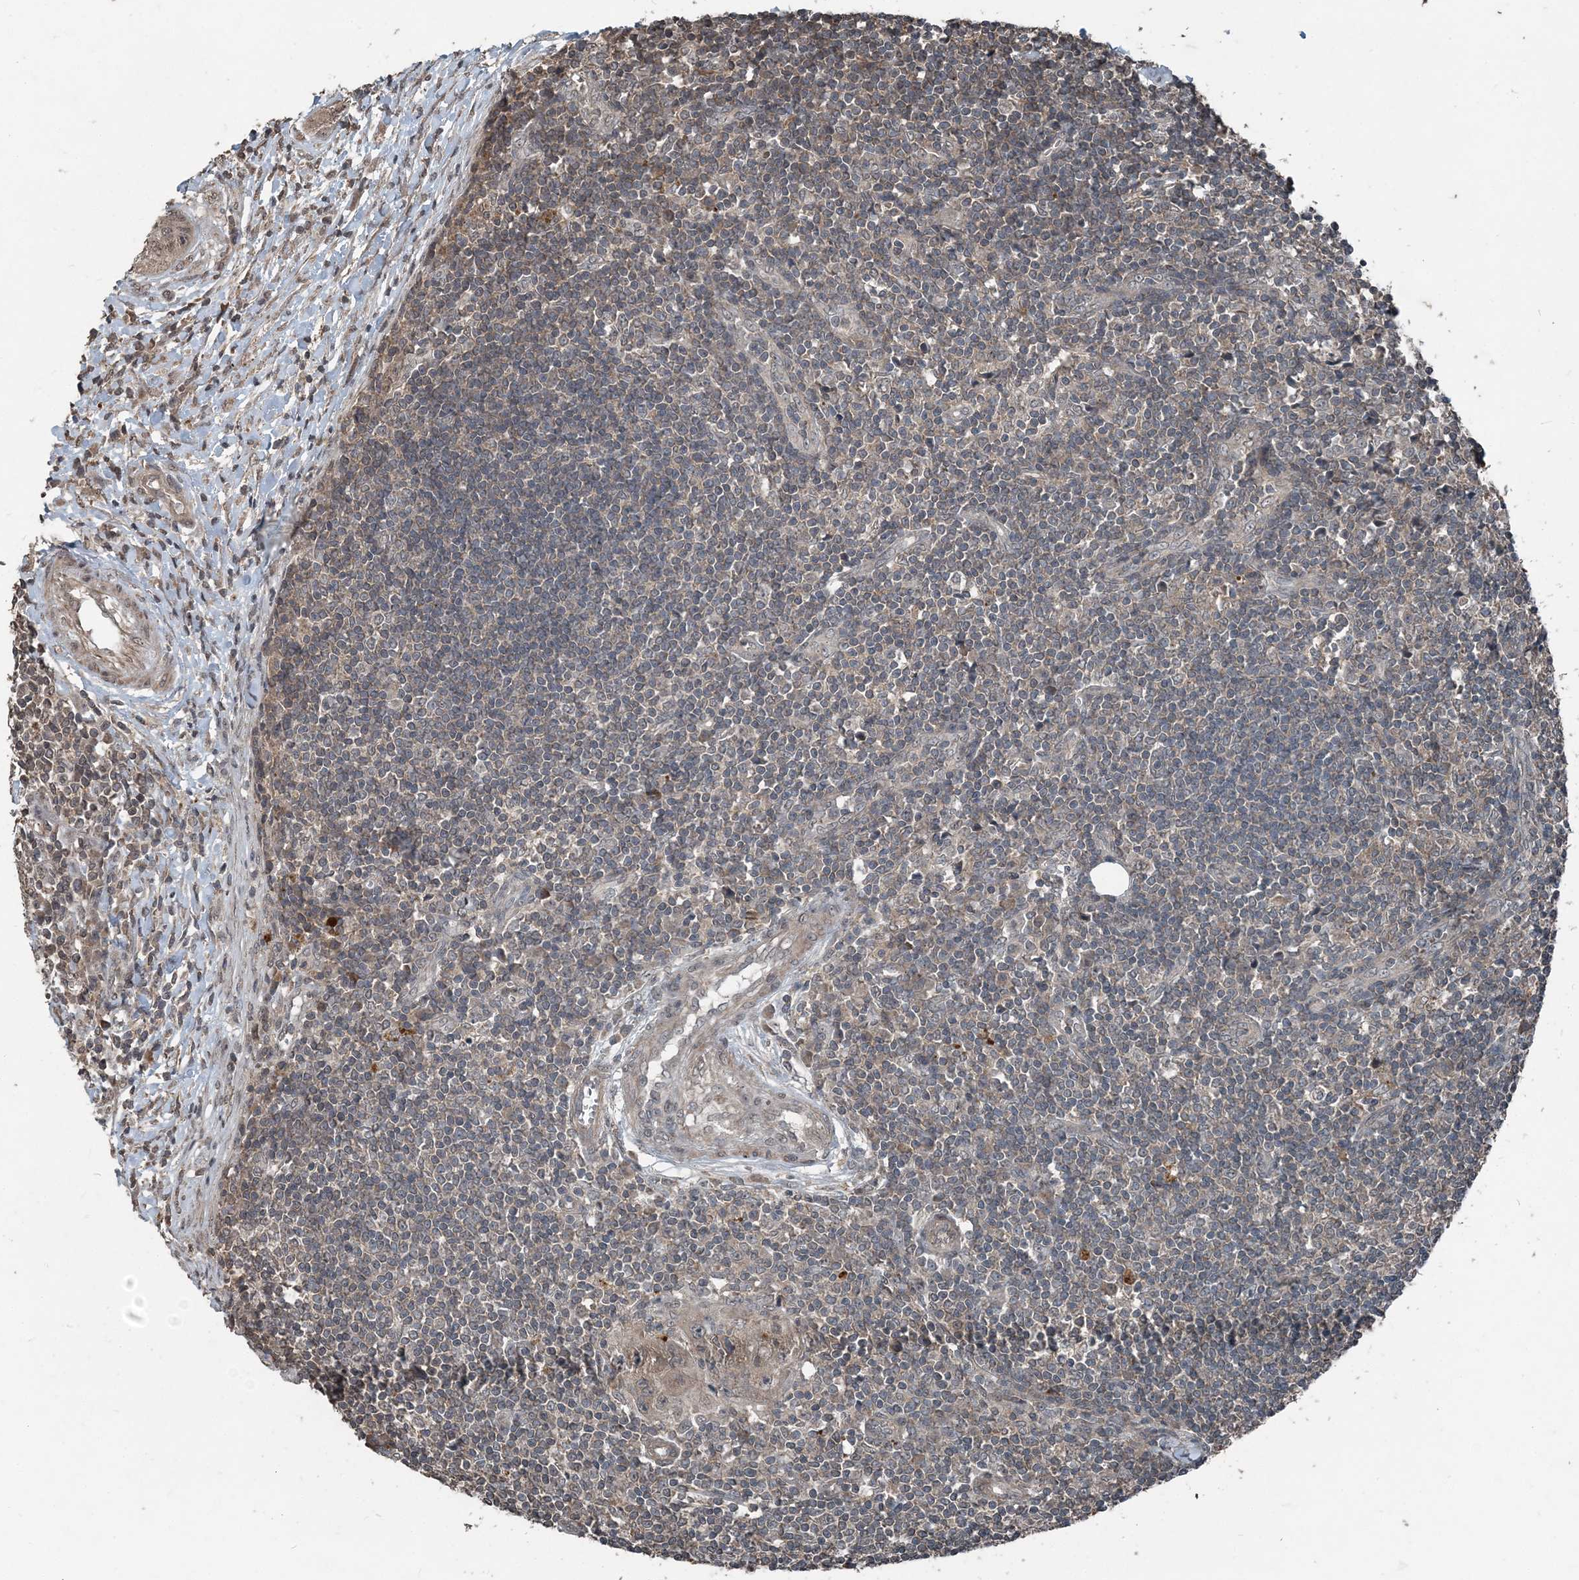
{"staining": {"intensity": "weak", "quantity": "<25%", "location": "cytoplasmic/membranous"}, "tissue": "lymph node", "cell_type": "Non-germinal center cells", "image_type": "normal", "snomed": [{"axis": "morphology", "description": "Normal tissue, NOS"}, {"axis": "morphology", "description": "Squamous cell carcinoma, metastatic, NOS"}, {"axis": "topography", "description": "Lymph node"}], "caption": "Non-germinal center cells show no significant expression in unremarkable lymph node. (DAB (3,3'-diaminobenzidine) IHC, high magnification).", "gene": "CFL1", "patient": {"sex": "male", "age": 73}}